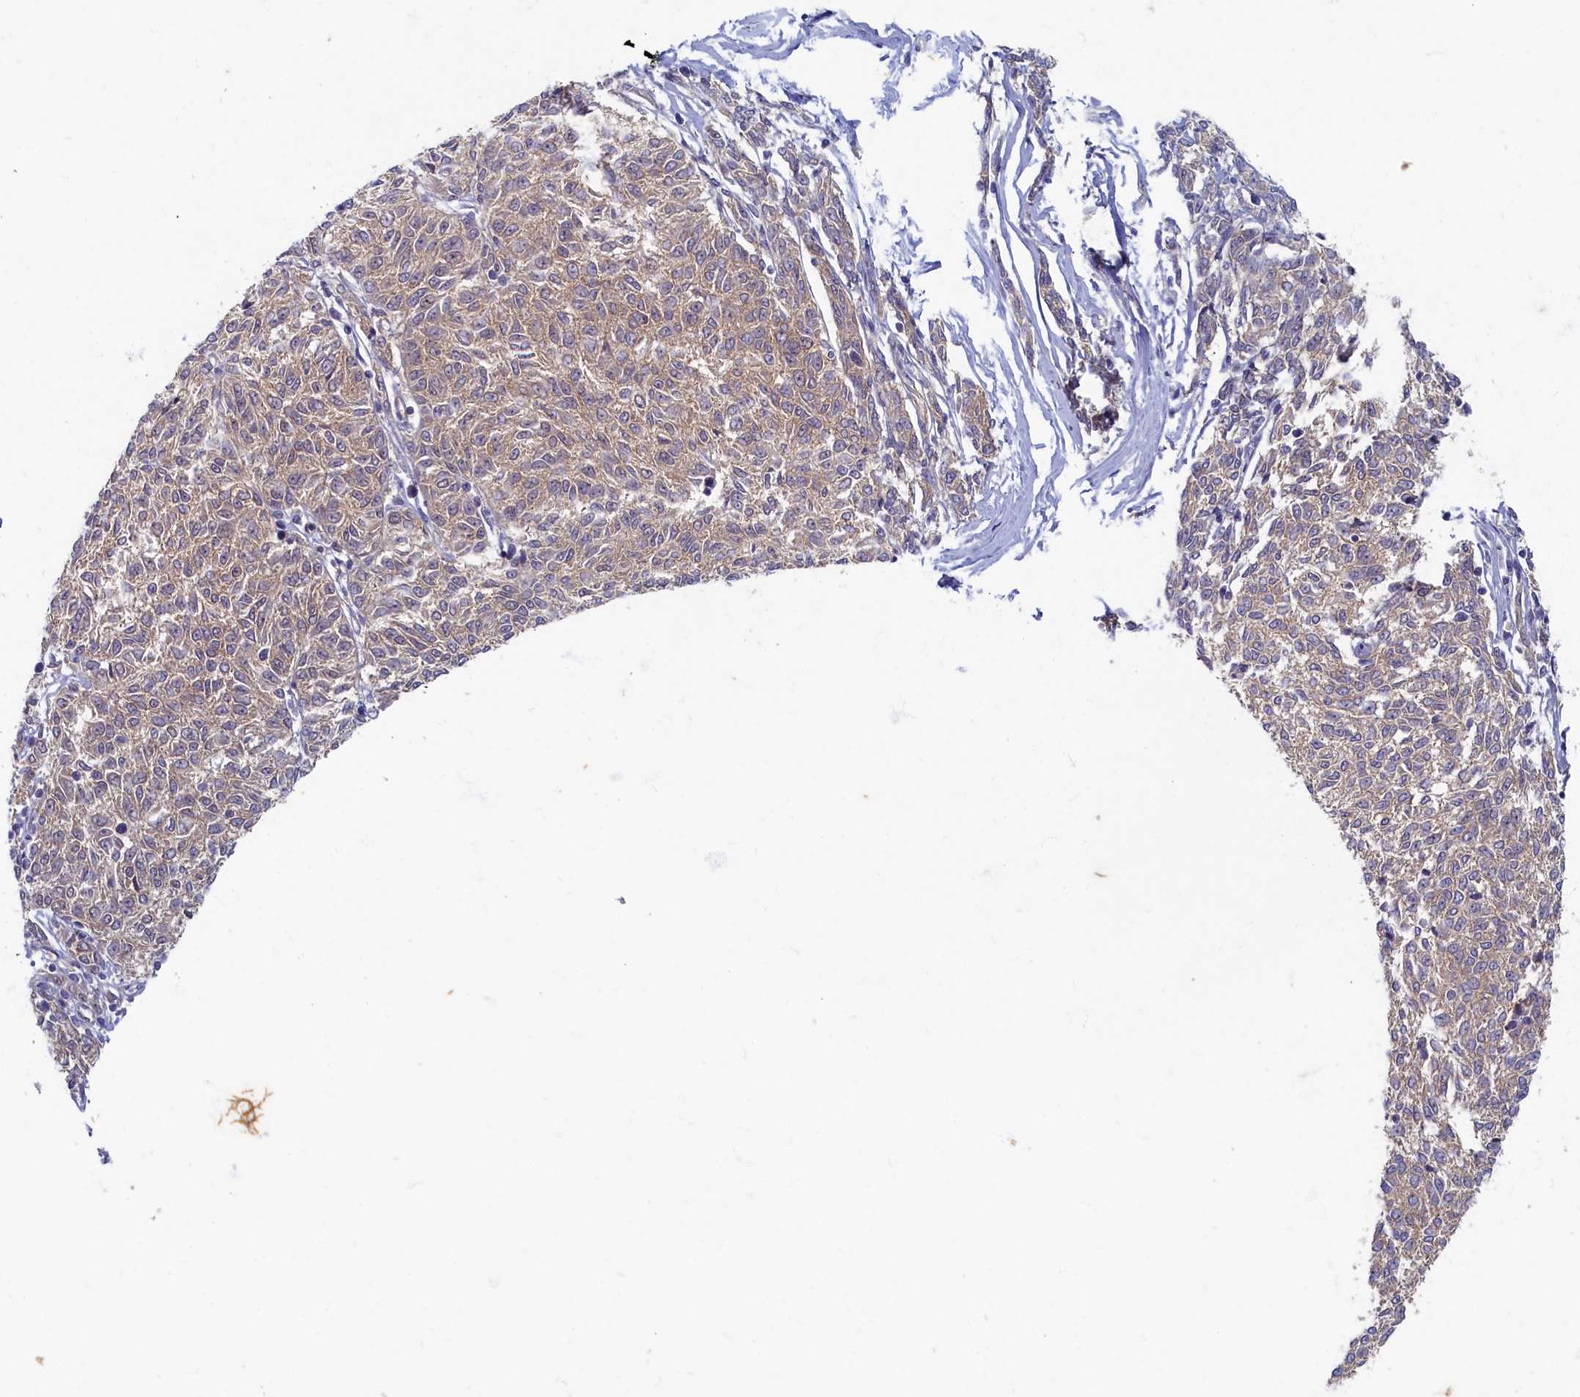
{"staining": {"intensity": "weak", "quantity": "25%-75%", "location": "cytoplasmic/membranous"}, "tissue": "melanoma", "cell_type": "Tumor cells", "image_type": "cancer", "snomed": [{"axis": "morphology", "description": "Malignant melanoma, NOS"}, {"axis": "topography", "description": "Skin"}], "caption": "A low amount of weak cytoplasmic/membranous staining is identified in approximately 25%-75% of tumor cells in malignant melanoma tissue.", "gene": "WDR59", "patient": {"sex": "female", "age": 72}}